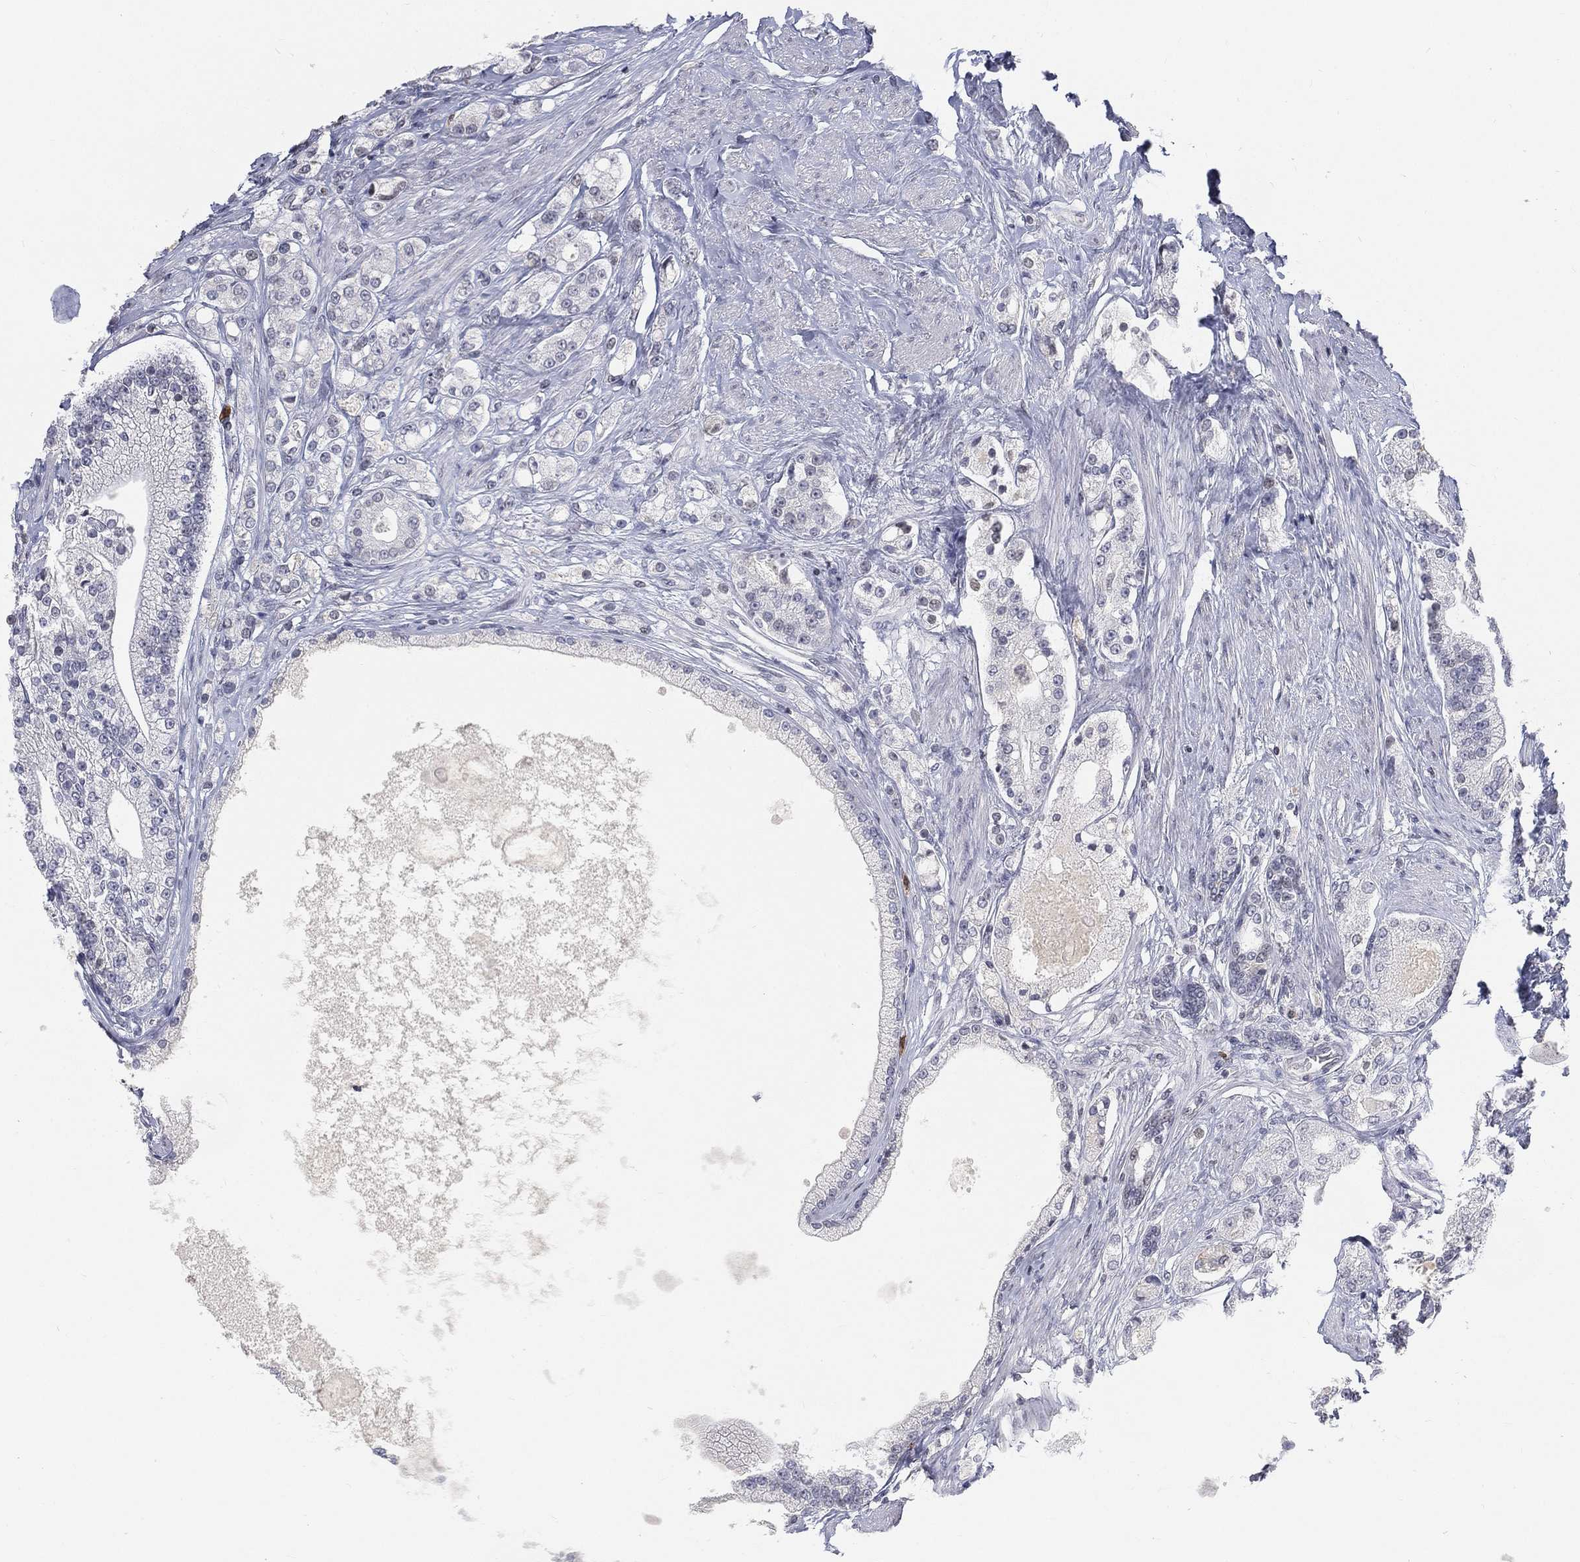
{"staining": {"intensity": "negative", "quantity": "none", "location": "none"}, "tissue": "prostate cancer", "cell_type": "Tumor cells", "image_type": "cancer", "snomed": [{"axis": "morphology", "description": "Adenocarcinoma, NOS"}, {"axis": "topography", "description": "Prostate and seminal vesicle, NOS"}, {"axis": "topography", "description": "Prostate"}], "caption": "Immunohistochemical staining of prostate cancer (adenocarcinoma) shows no significant expression in tumor cells.", "gene": "ARG1", "patient": {"sex": "male", "age": 67}}